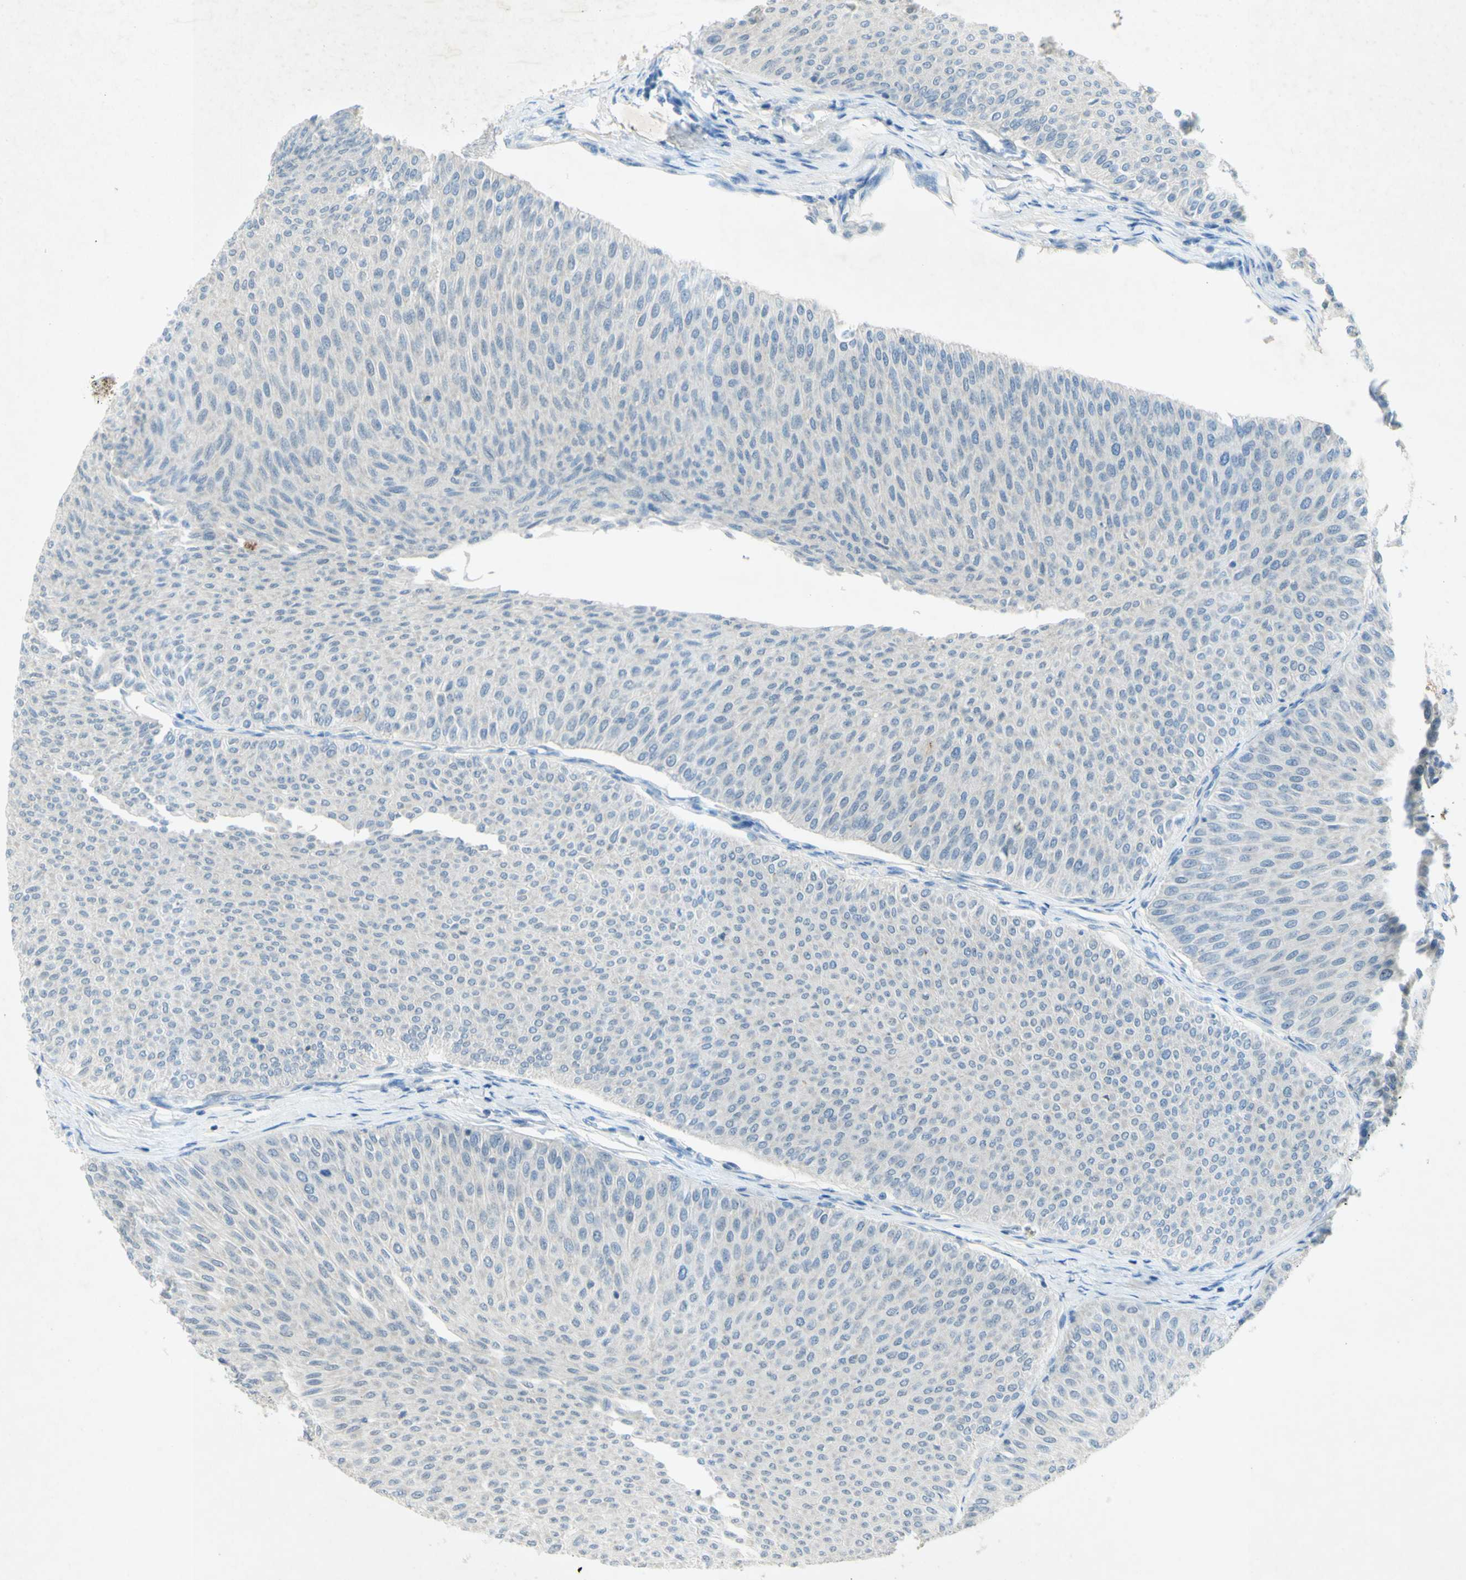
{"staining": {"intensity": "negative", "quantity": "none", "location": "none"}, "tissue": "urothelial cancer", "cell_type": "Tumor cells", "image_type": "cancer", "snomed": [{"axis": "morphology", "description": "Urothelial carcinoma, Low grade"}, {"axis": "topography", "description": "Urinary bladder"}], "caption": "IHC micrograph of human urothelial cancer stained for a protein (brown), which reveals no positivity in tumor cells.", "gene": "GDF15", "patient": {"sex": "male", "age": 78}}